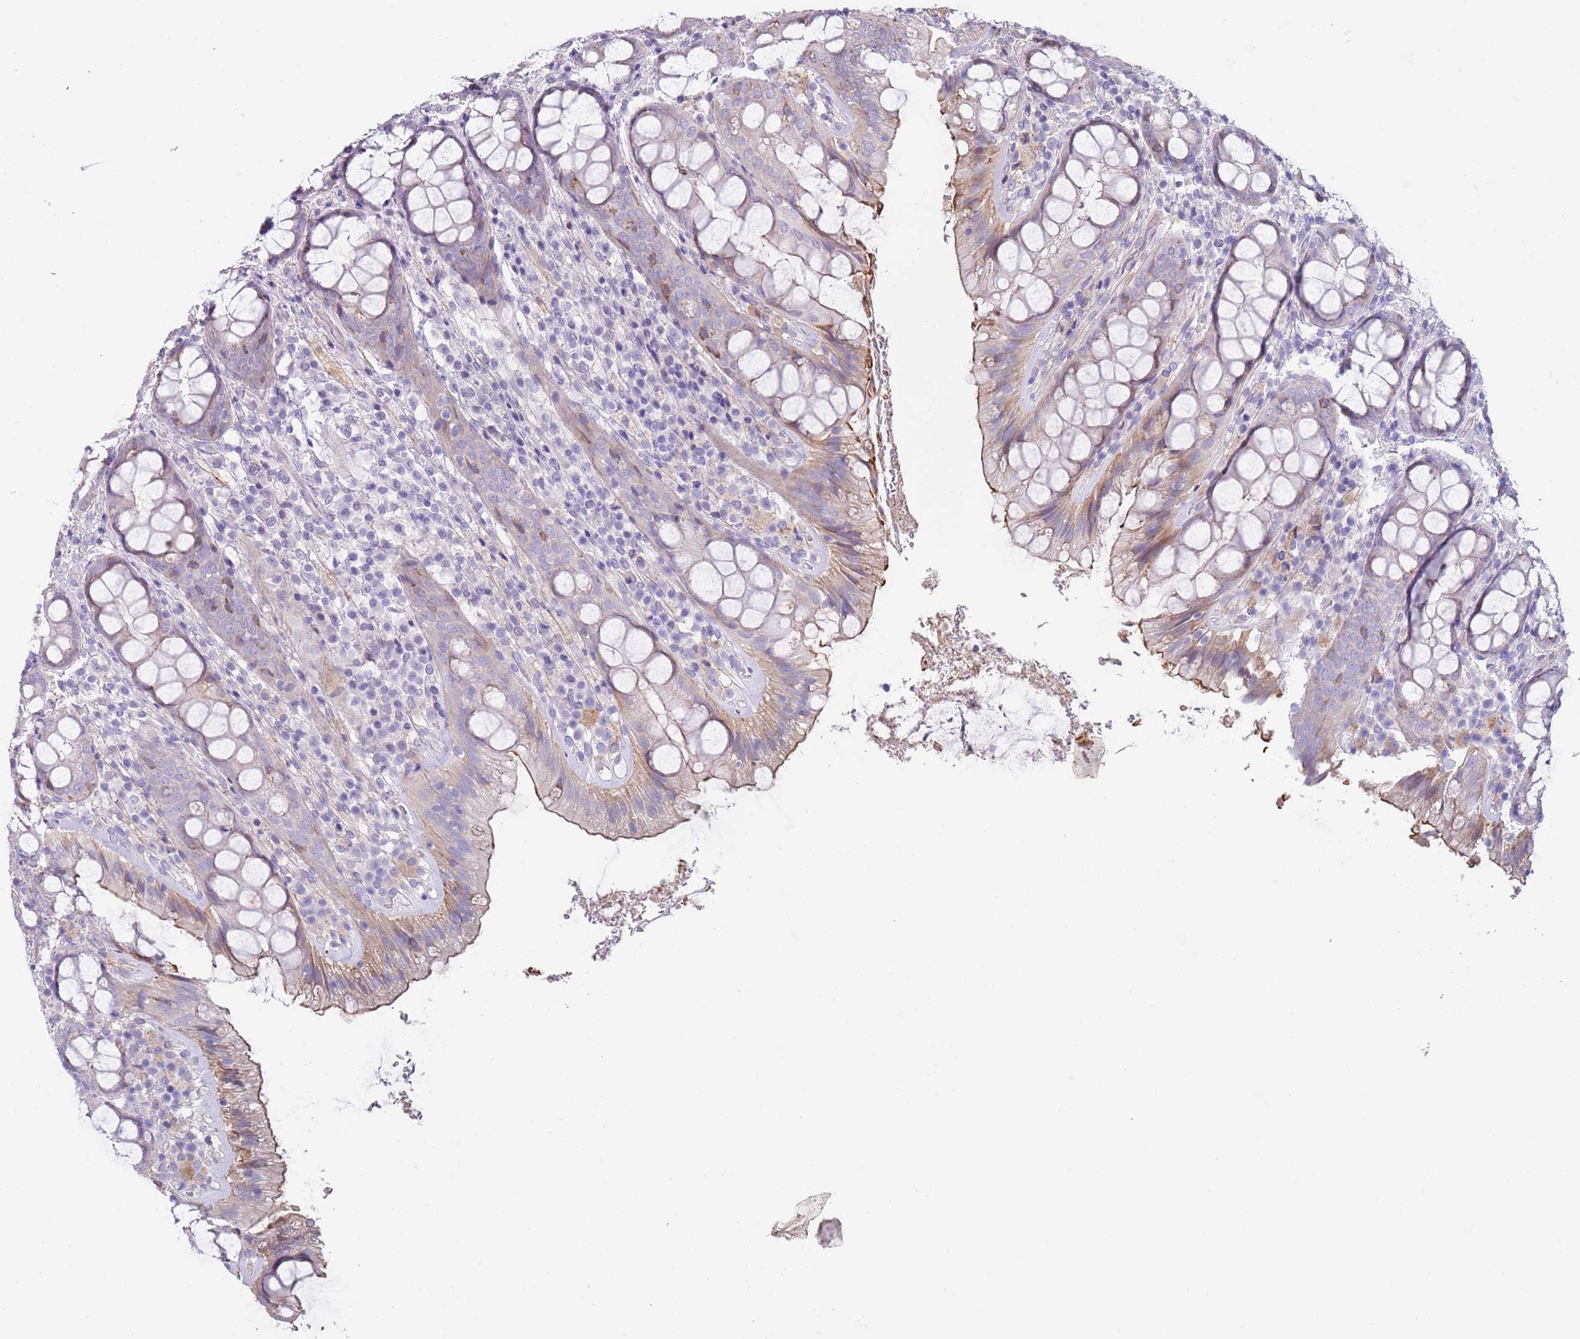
{"staining": {"intensity": "weak", "quantity": "25%-75%", "location": "cytoplasmic/membranous"}, "tissue": "rectum", "cell_type": "Glandular cells", "image_type": "normal", "snomed": [{"axis": "morphology", "description": "Normal tissue, NOS"}, {"axis": "topography", "description": "Rectum"}], "caption": "Immunohistochemical staining of normal human rectum displays low levels of weak cytoplasmic/membranous positivity in approximately 25%-75% of glandular cells. (Brightfield microscopy of DAB IHC at high magnification).", "gene": "ENSG00000271254", "patient": {"sex": "male", "age": 83}}